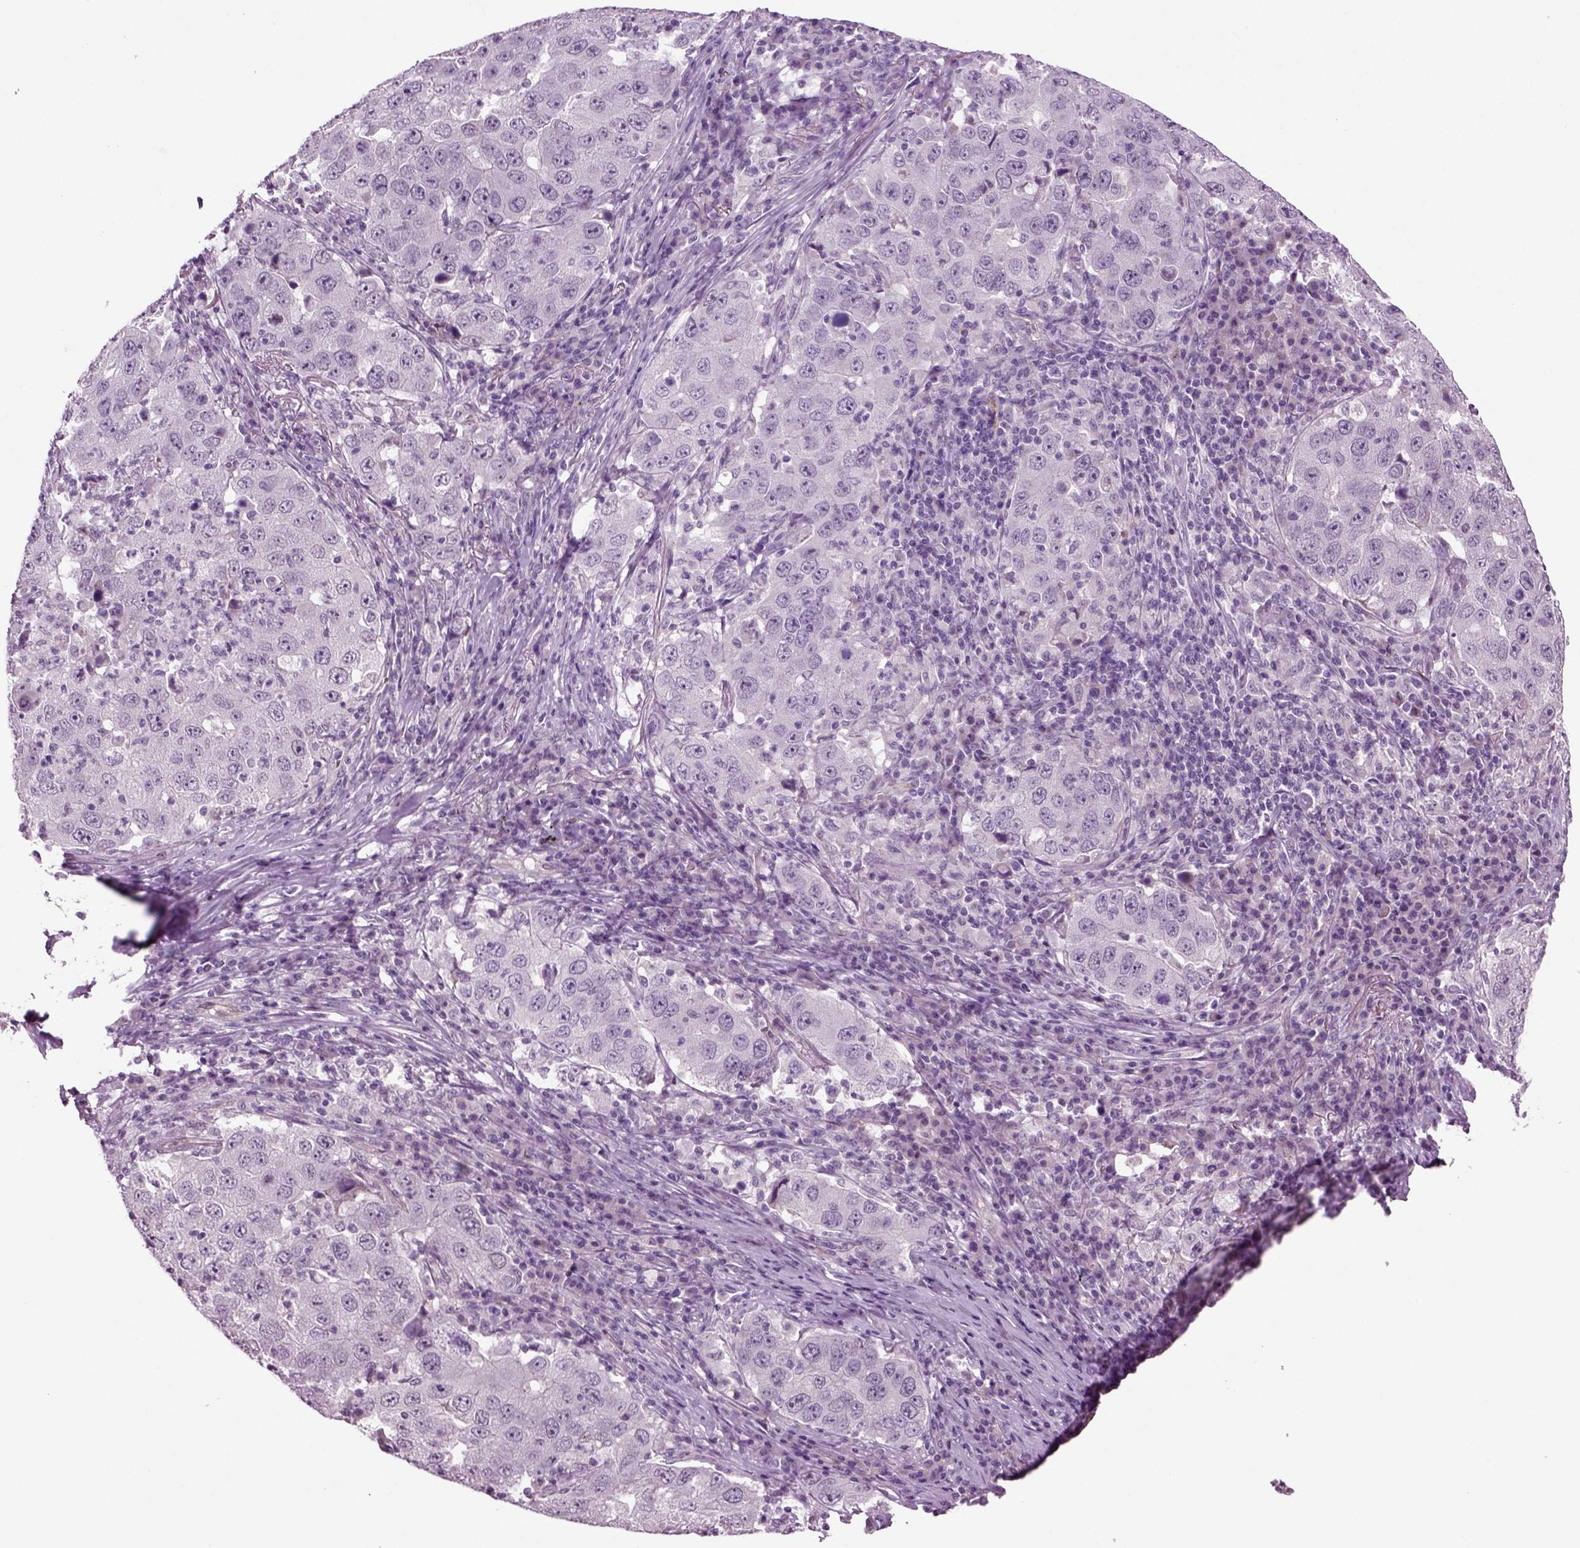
{"staining": {"intensity": "negative", "quantity": "none", "location": "none"}, "tissue": "lung cancer", "cell_type": "Tumor cells", "image_type": "cancer", "snomed": [{"axis": "morphology", "description": "Adenocarcinoma, NOS"}, {"axis": "topography", "description": "Lung"}], "caption": "IHC histopathology image of human lung cancer (adenocarcinoma) stained for a protein (brown), which displays no staining in tumor cells.", "gene": "COL9A2", "patient": {"sex": "male", "age": 73}}